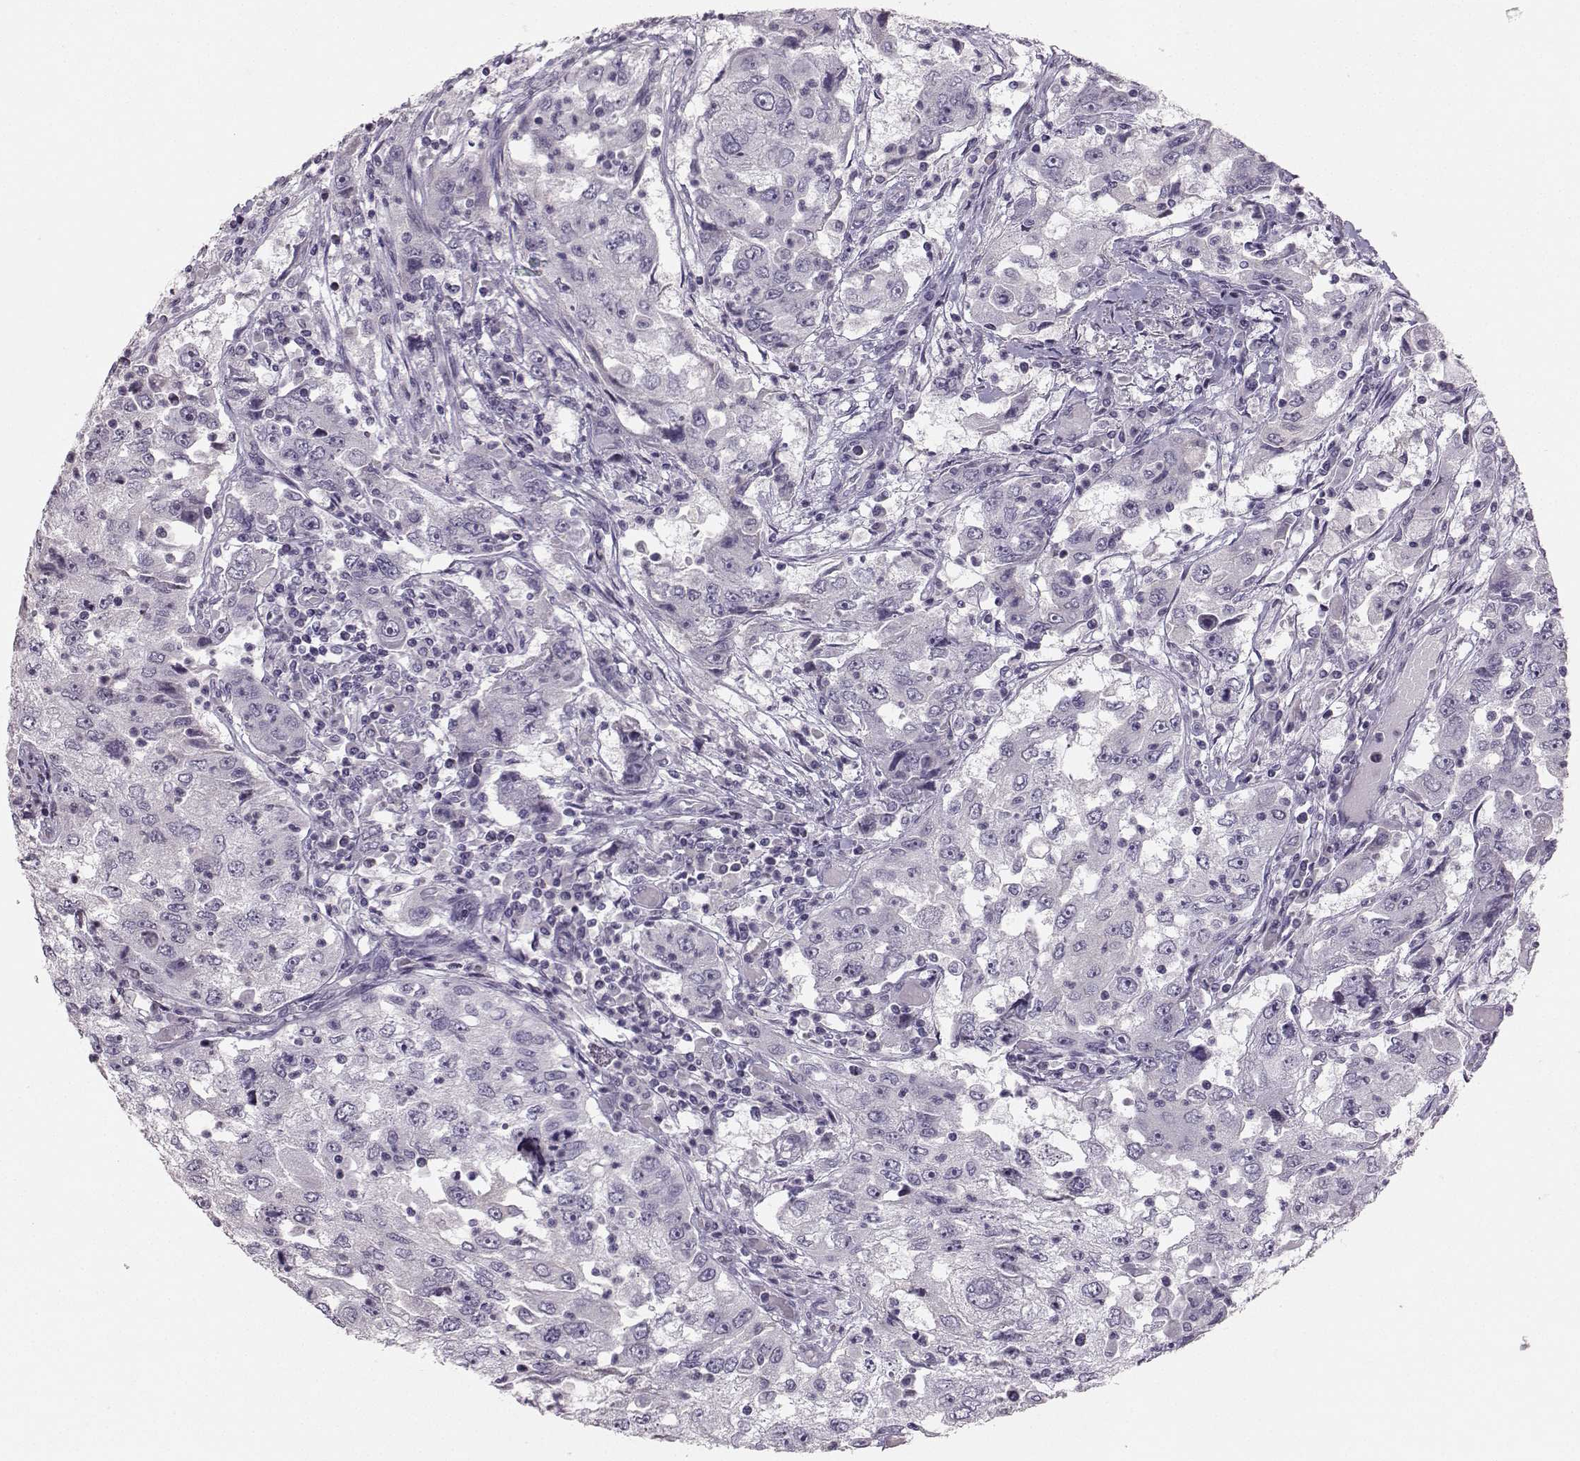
{"staining": {"intensity": "negative", "quantity": "none", "location": "none"}, "tissue": "cervical cancer", "cell_type": "Tumor cells", "image_type": "cancer", "snomed": [{"axis": "morphology", "description": "Squamous cell carcinoma, NOS"}, {"axis": "topography", "description": "Cervix"}], "caption": "This is a image of IHC staining of squamous cell carcinoma (cervical), which shows no staining in tumor cells.", "gene": "PKP2", "patient": {"sex": "female", "age": 36}}